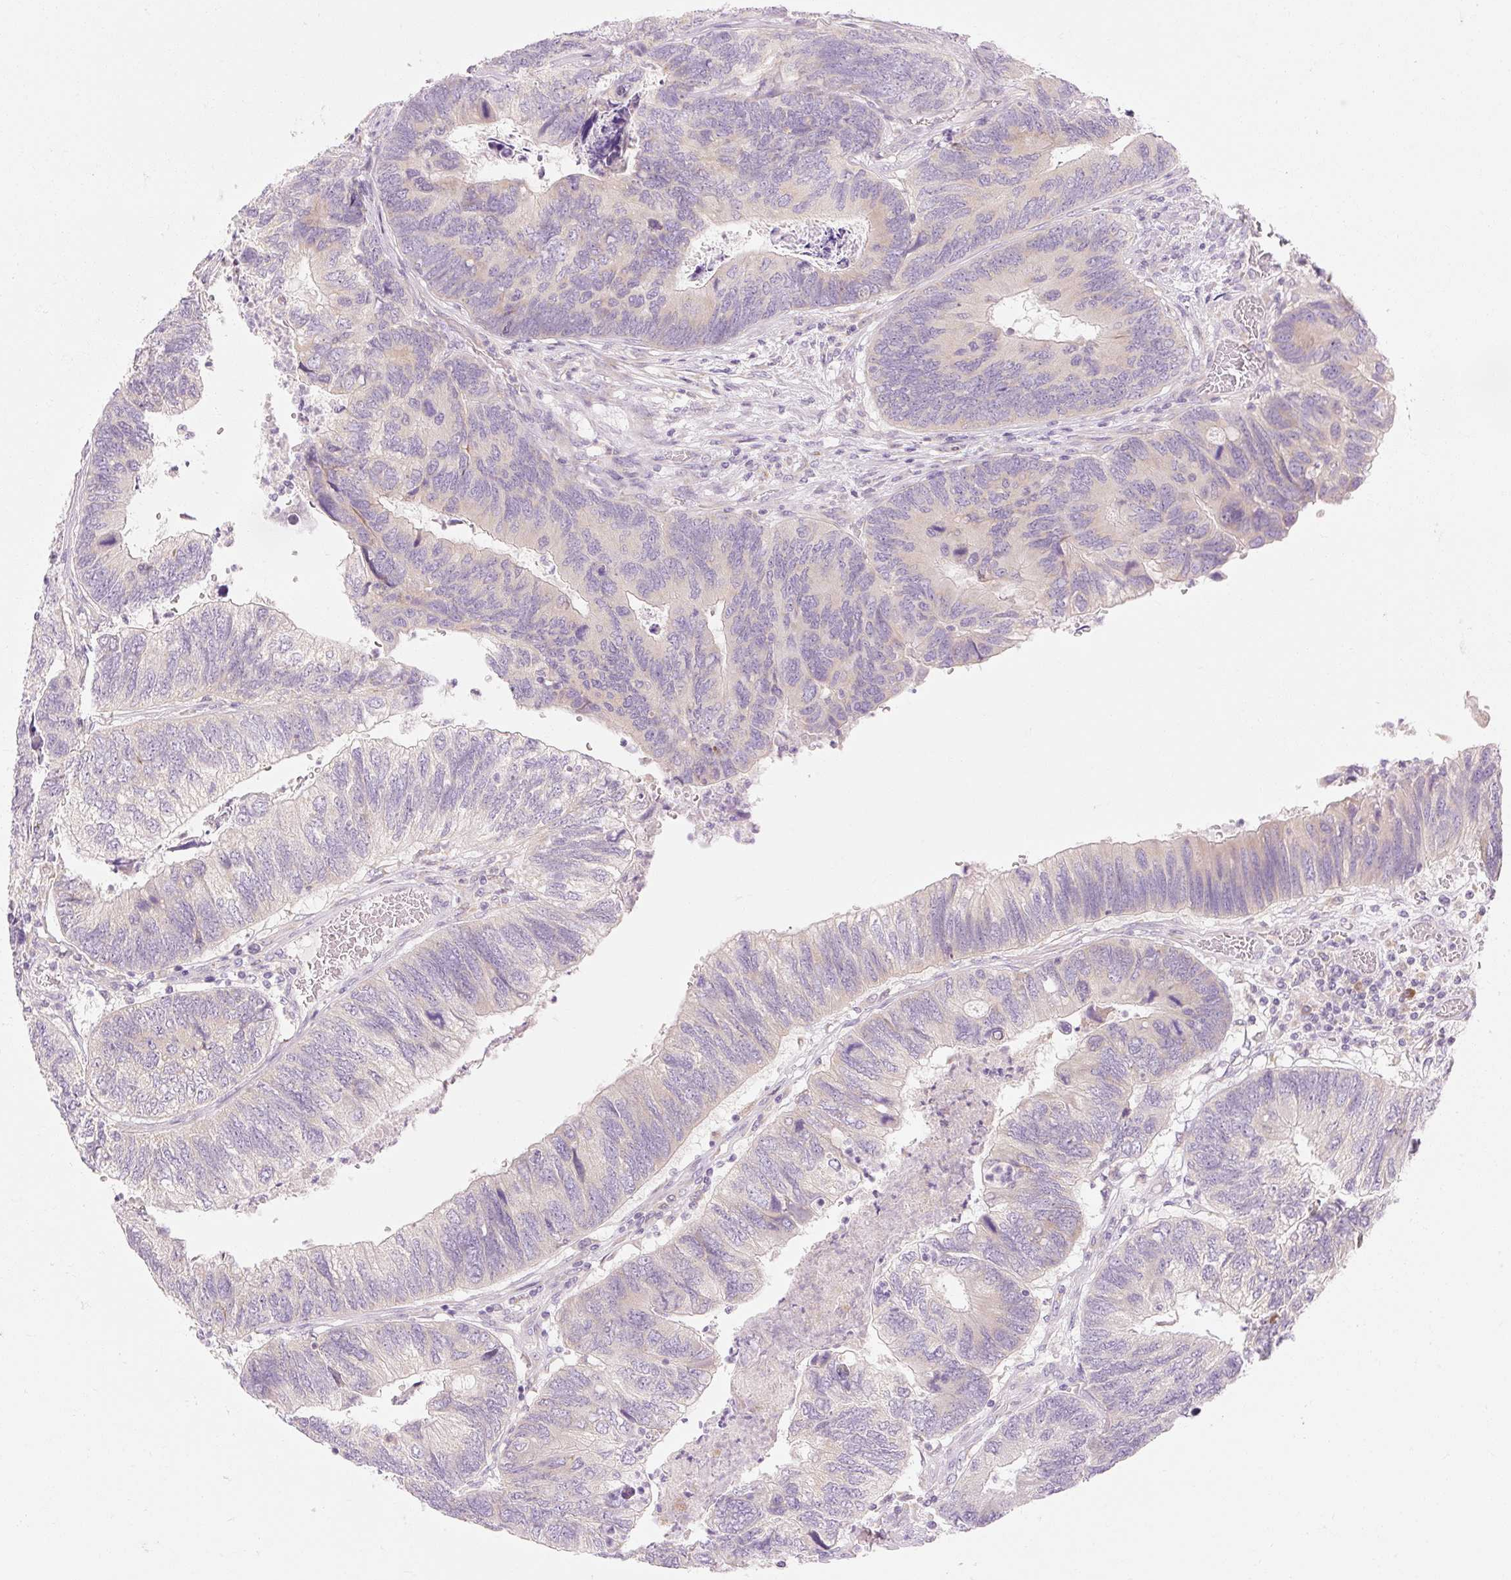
{"staining": {"intensity": "weak", "quantity": "<25%", "location": "cytoplasmic/membranous"}, "tissue": "colorectal cancer", "cell_type": "Tumor cells", "image_type": "cancer", "snomed": [{"axis": "morphology", "description": "Adenocarcinoma, NOS"}, {"axis": "topography", "description": "Colon"}], "caption": "This histopathology image is of colorectal cancer stained with IHC to label a protein in brown with the nuclei are counter-stained blue. There is no positivity in tumor cells.", "gene": "MYO1D", "patient": {"sex": "female", "age": 67}}